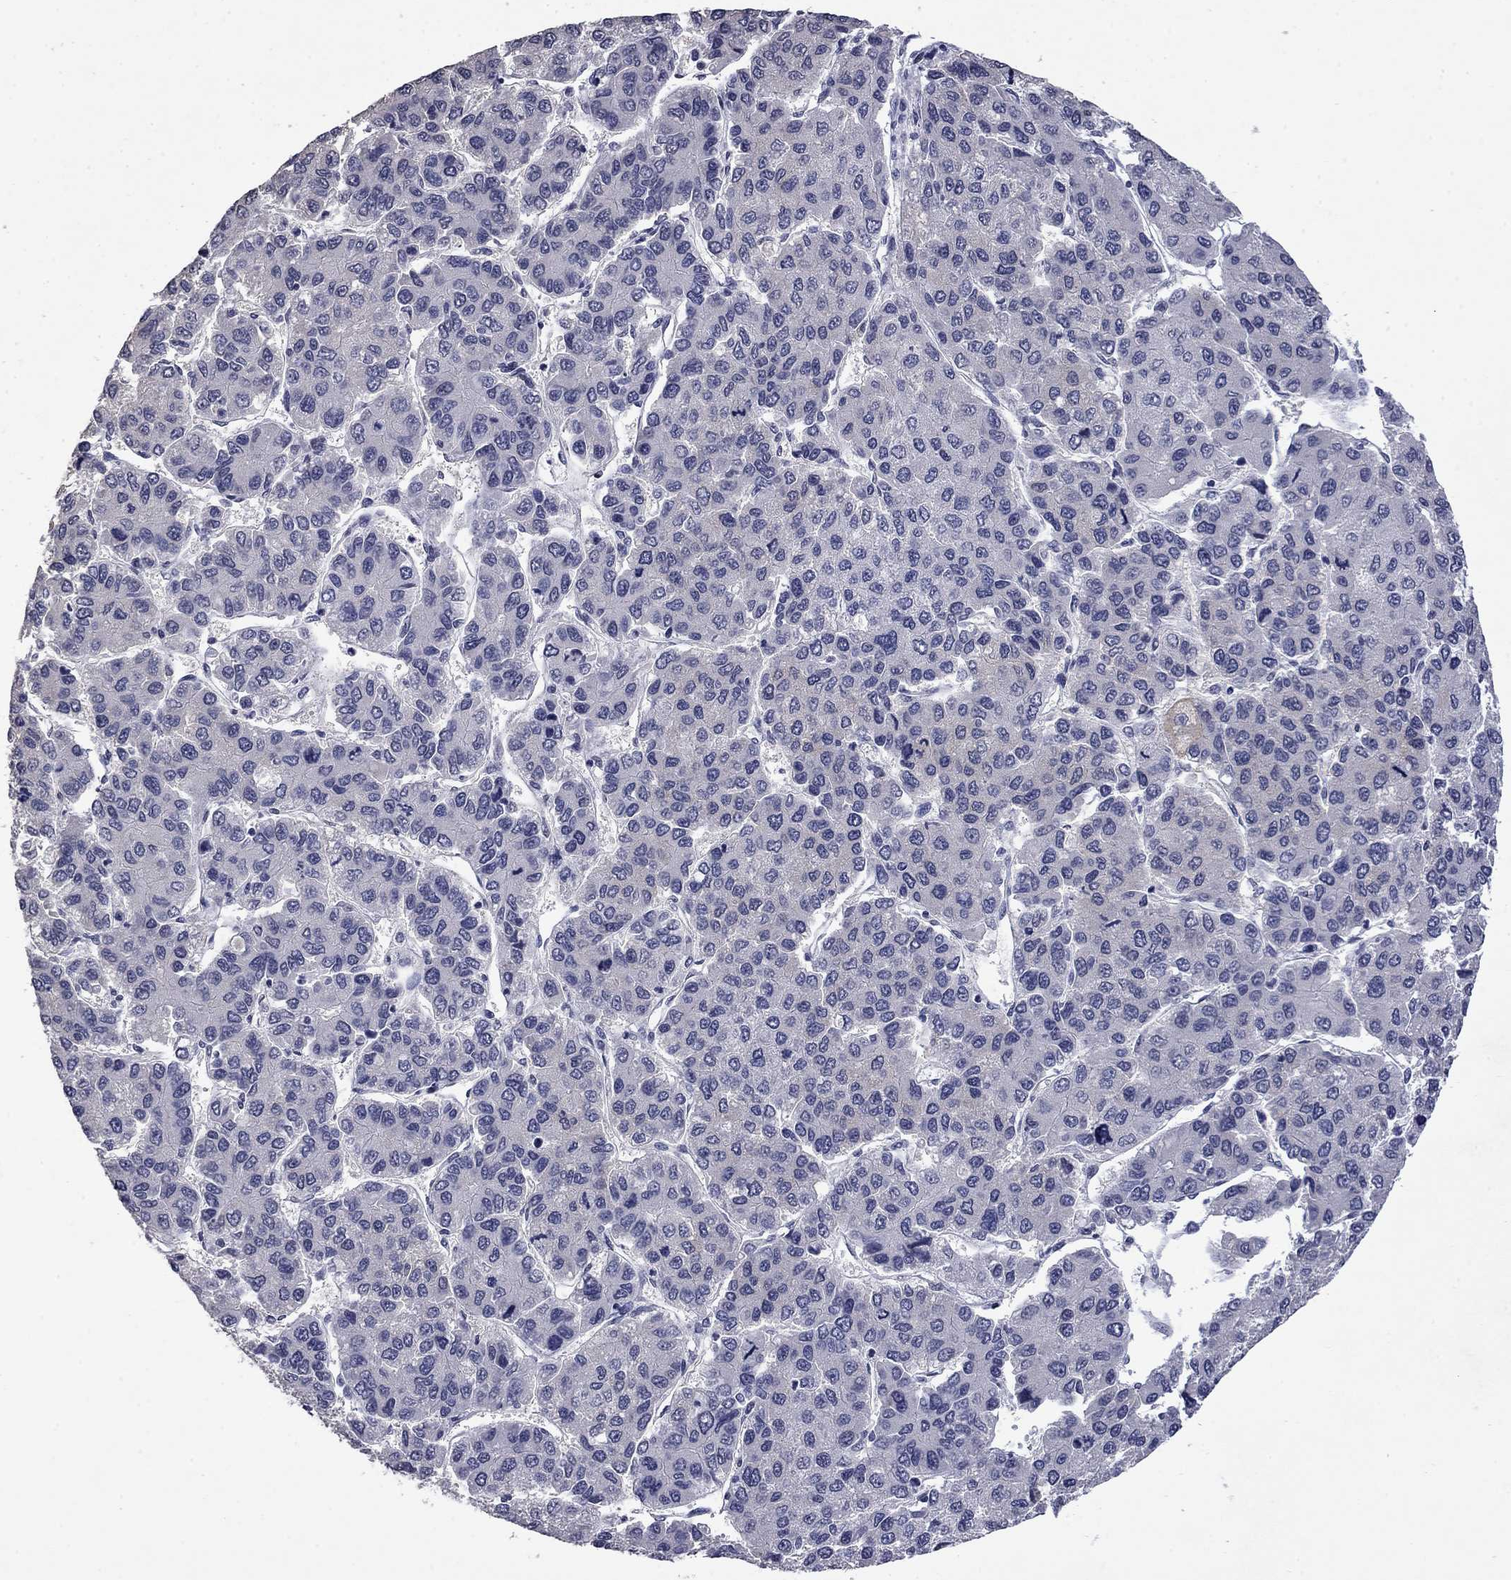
{"staining": {"intensity": "negative", "quantity": "none", "location": "none"}, "tissue": "liver cancer", "cell_type": "Tumor cells", "image_type": "cancer", "snomed": [{"axis": "morphology", "description": "Carcinoma, Hepatocellular, NOS"}, {"axis": "topography", "description": "Liver"}], "caption": "Tumor cells show no significant staining in liver hepatocellular carcinoma. (DAB (3,3'-diaminobenzidine) IHC, high magnification).", "gene": "SLC51A", "patient": {"sex": "female", "age": 66}}